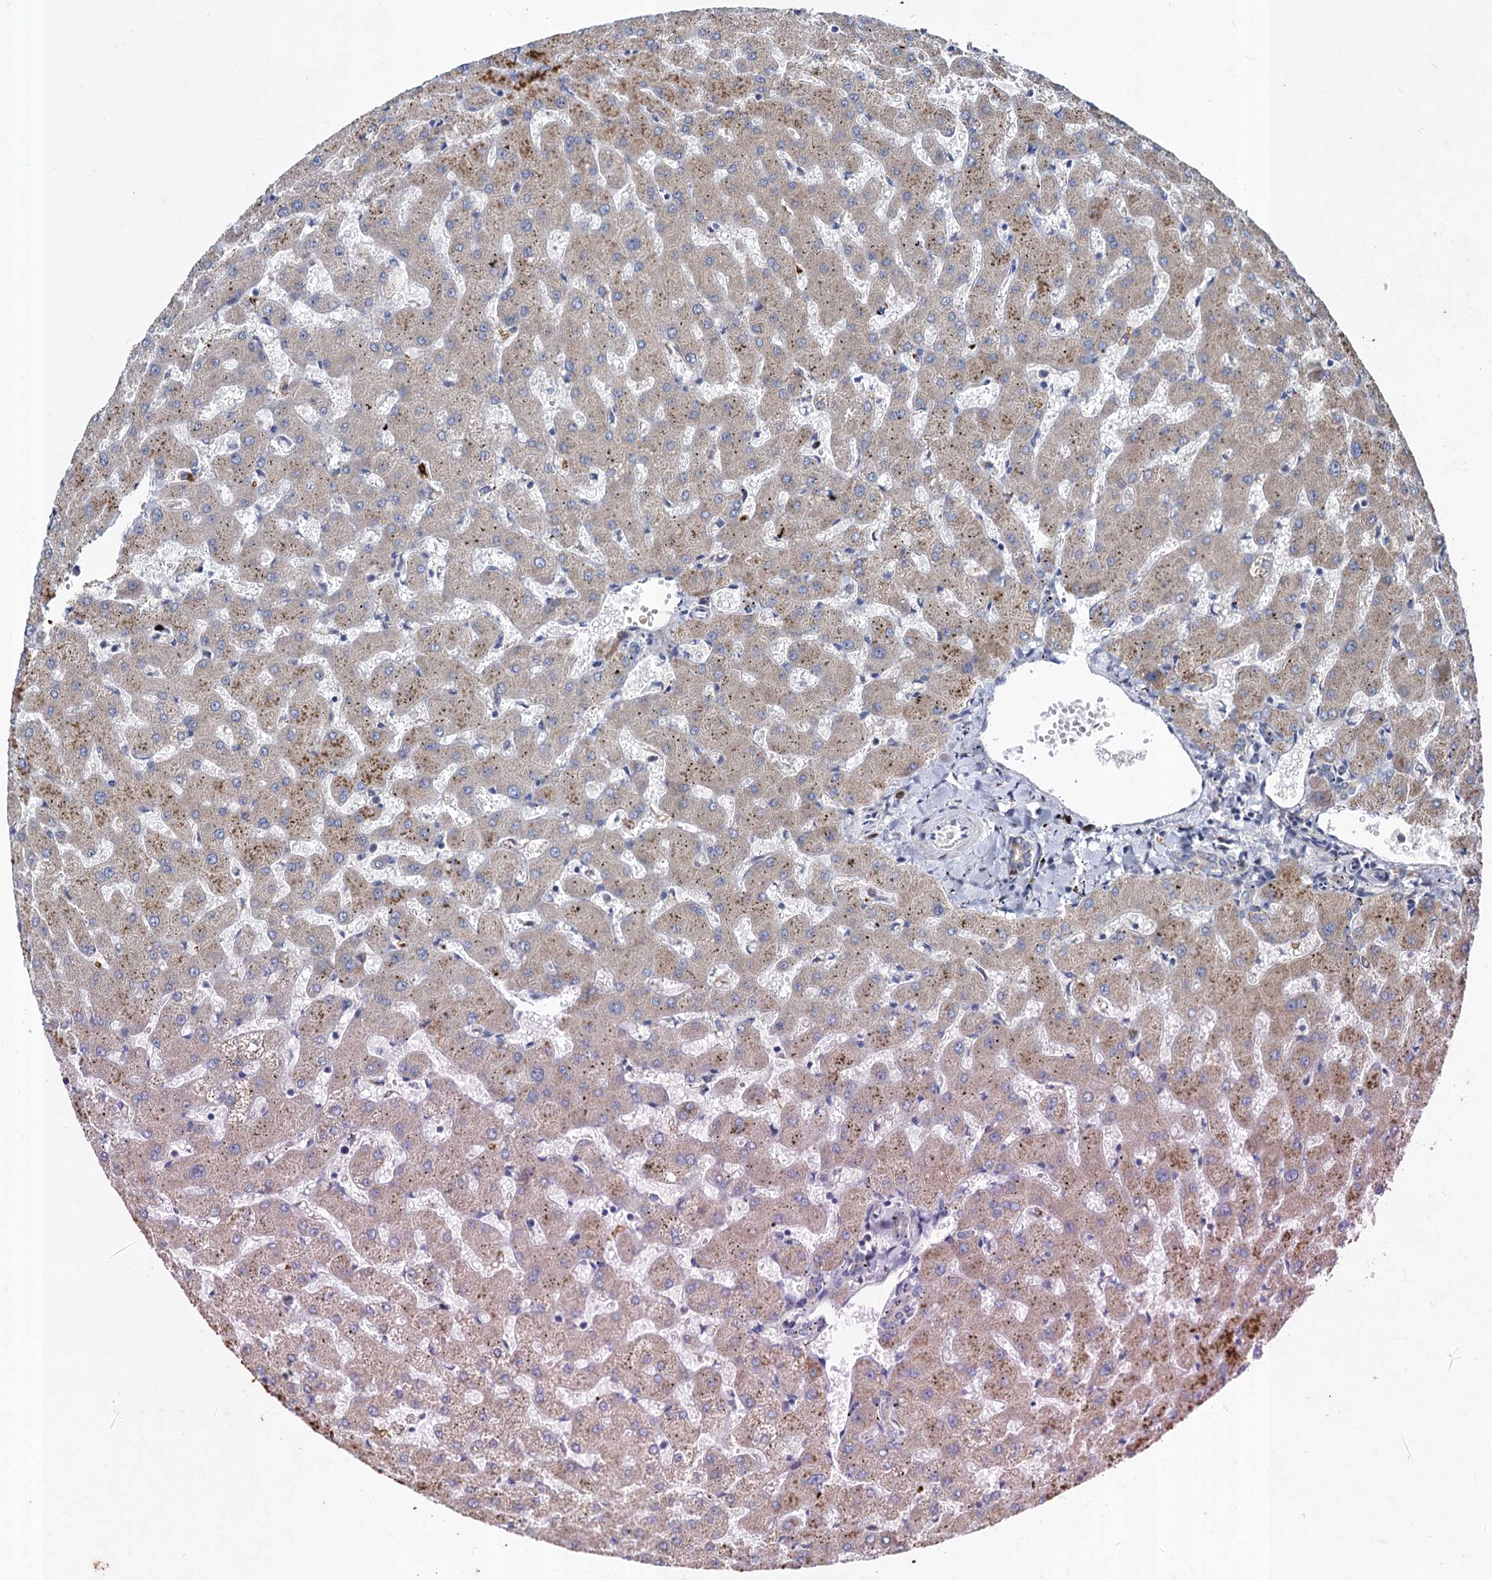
{"staining": {"intensity": "negative", "quantity": "none", "location": "none"}, "tissue": "liver", "cell_type": "Cholangiocytes", "image_type": "normal", "snomed": [{"axis": "morphology", "description": "Normal tissue, NOS"}, {"axis": "topography", "description": "Liver"}], "caption": "High magnification brightfield microscopy of normal liver stained with DAB (3,3'-diaminobenzidine) (brown) and counterstained with hematoxylin (blue): cholangiocytes show no significant expression. The staining is performed using DAB (3,3'-diaminobenzidine) brown chromogen with nuclei counter-stained in using hematoxylin.", "gene": "TMX2", "patient": {"sex": "female", "age": 63}}